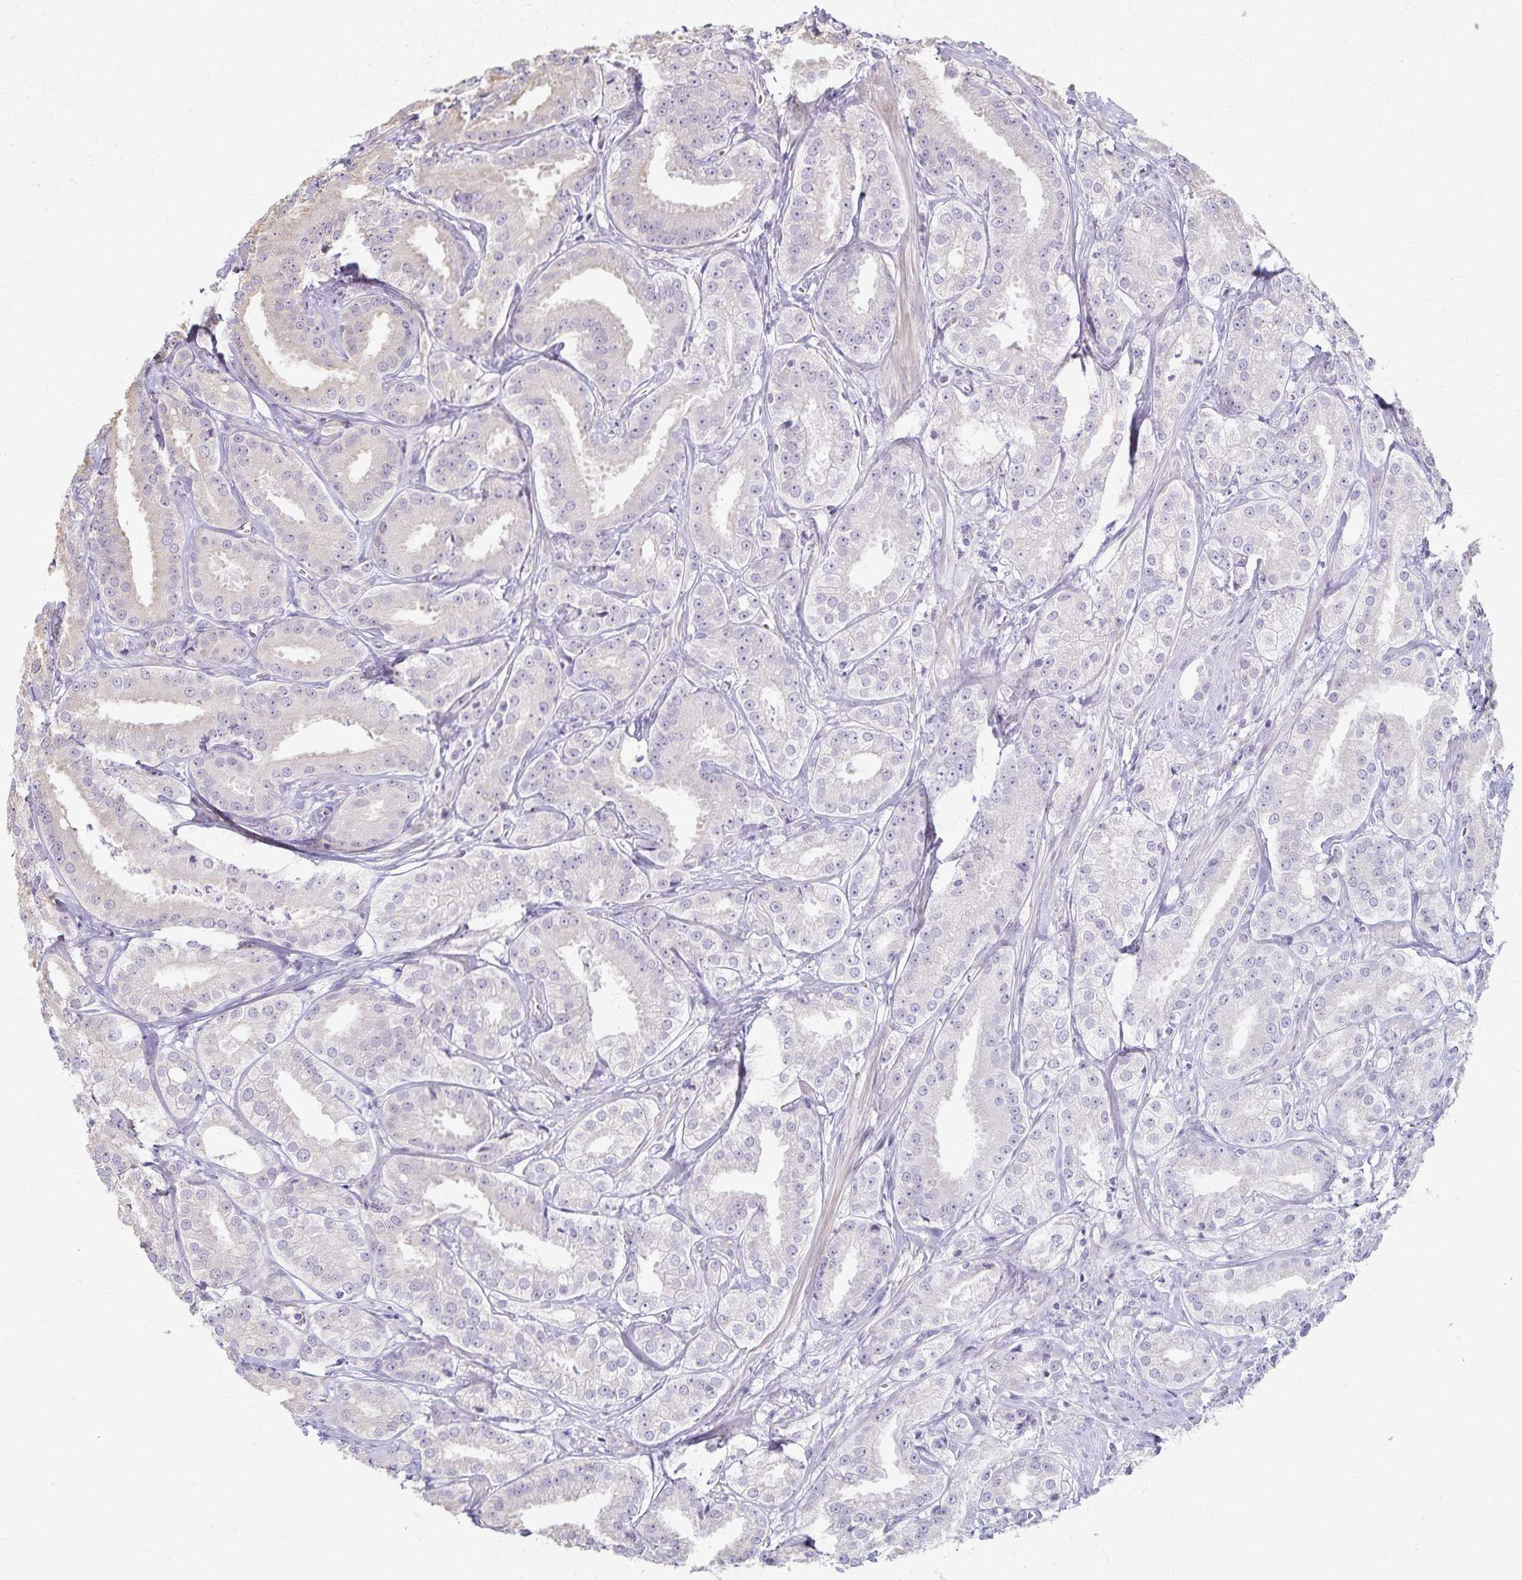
{"staining": {"intensity": "negative", "quantity": "none", "location": "none"}, "tissue": "prostate cancer", "cell_type": "Tumor cells", "image_type": "cancer", "snomed": [{"axis": "morphology", "description": "Adenocarcinoma, High grade"}, {"axis": "topography", "description": "Prostate"}], "caption": "High magnification brightfield microscopy of prostate cancer stained with DAB (brown) and counterstained with hematoxylin (blue): tumor cells show no significant staining.", "gene": "KISS1", "patient": {"sex": "male", "age": 64}}